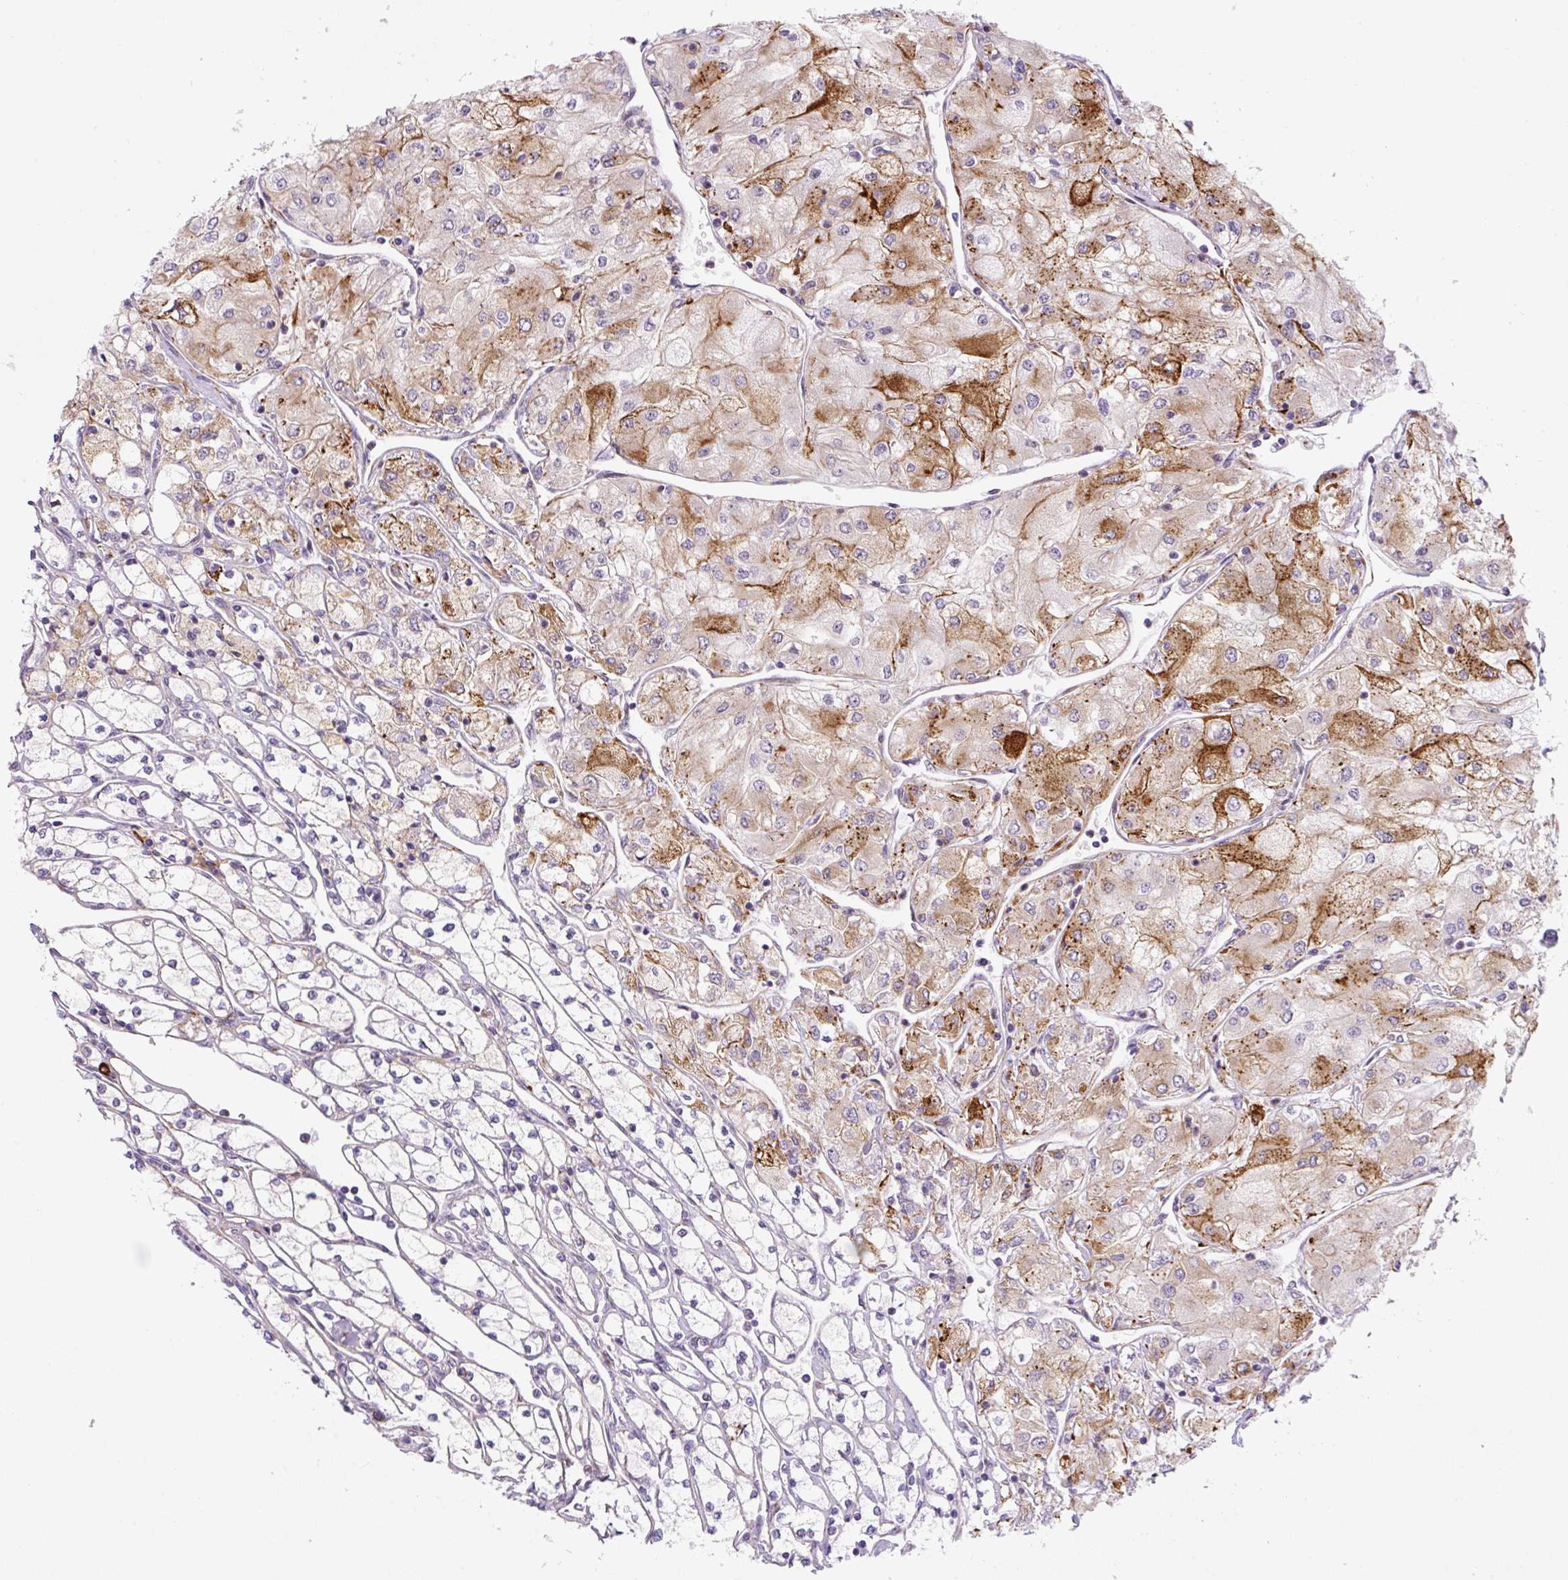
{"staining": {"intensity": "strong", "quantity": "25%-75%", "location": "cytoplasmic/membranous"}, "tissue": "renal cancer", "cell_type": "Tumor cells", "image_type": "cancer", "snomed": [{"axis": "morphology", "description": "Adenocarcinoma, NOS"}, {"axis": "topography", "description": "Kidney"}], "caption": "A micrograph of renal cancer stained for a protein demonstrates strong cytoplasmic/membranous brown staining in tumor cells.", "gene": "DISP3", "patient": {"sex": "male", "age": 80}}